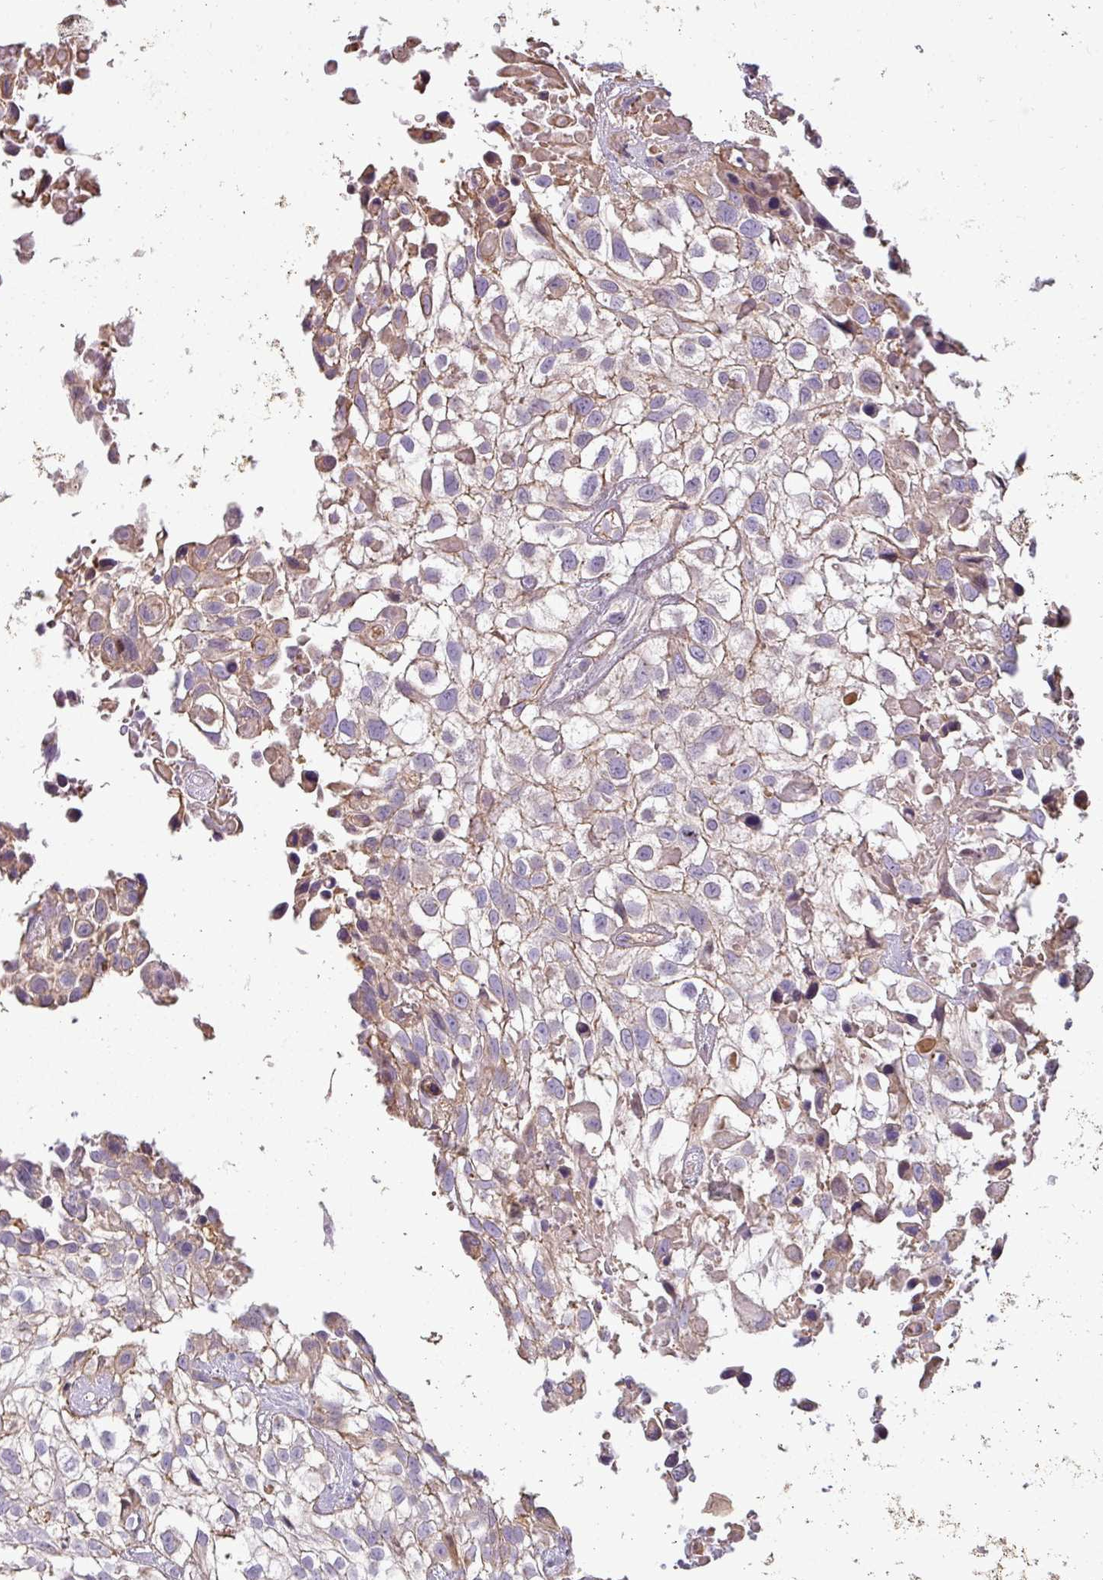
{"staining": {"intensity": "weak", "quantity": ">75%", "location": "cytoplasmic/membranous"}, "tissue": "urothelial cancer", "cell_type": "Tumor cells", "image_type": "cancer", "snomed": [{"axis": "morphology", "description": "Urothelial carcinoma, High grade"}, {"axis": "topography", "description": "Urinary bladder"}], "caption": "There is low levels of weak cytoplasmic/membranous positivity in tumor cells of urothelial carcinoma (high-grade), as demonstrated by immunohistochemical staining (brown color).", "gene": "ZNF835", "patient": {"sex": "male", "age": 56}}